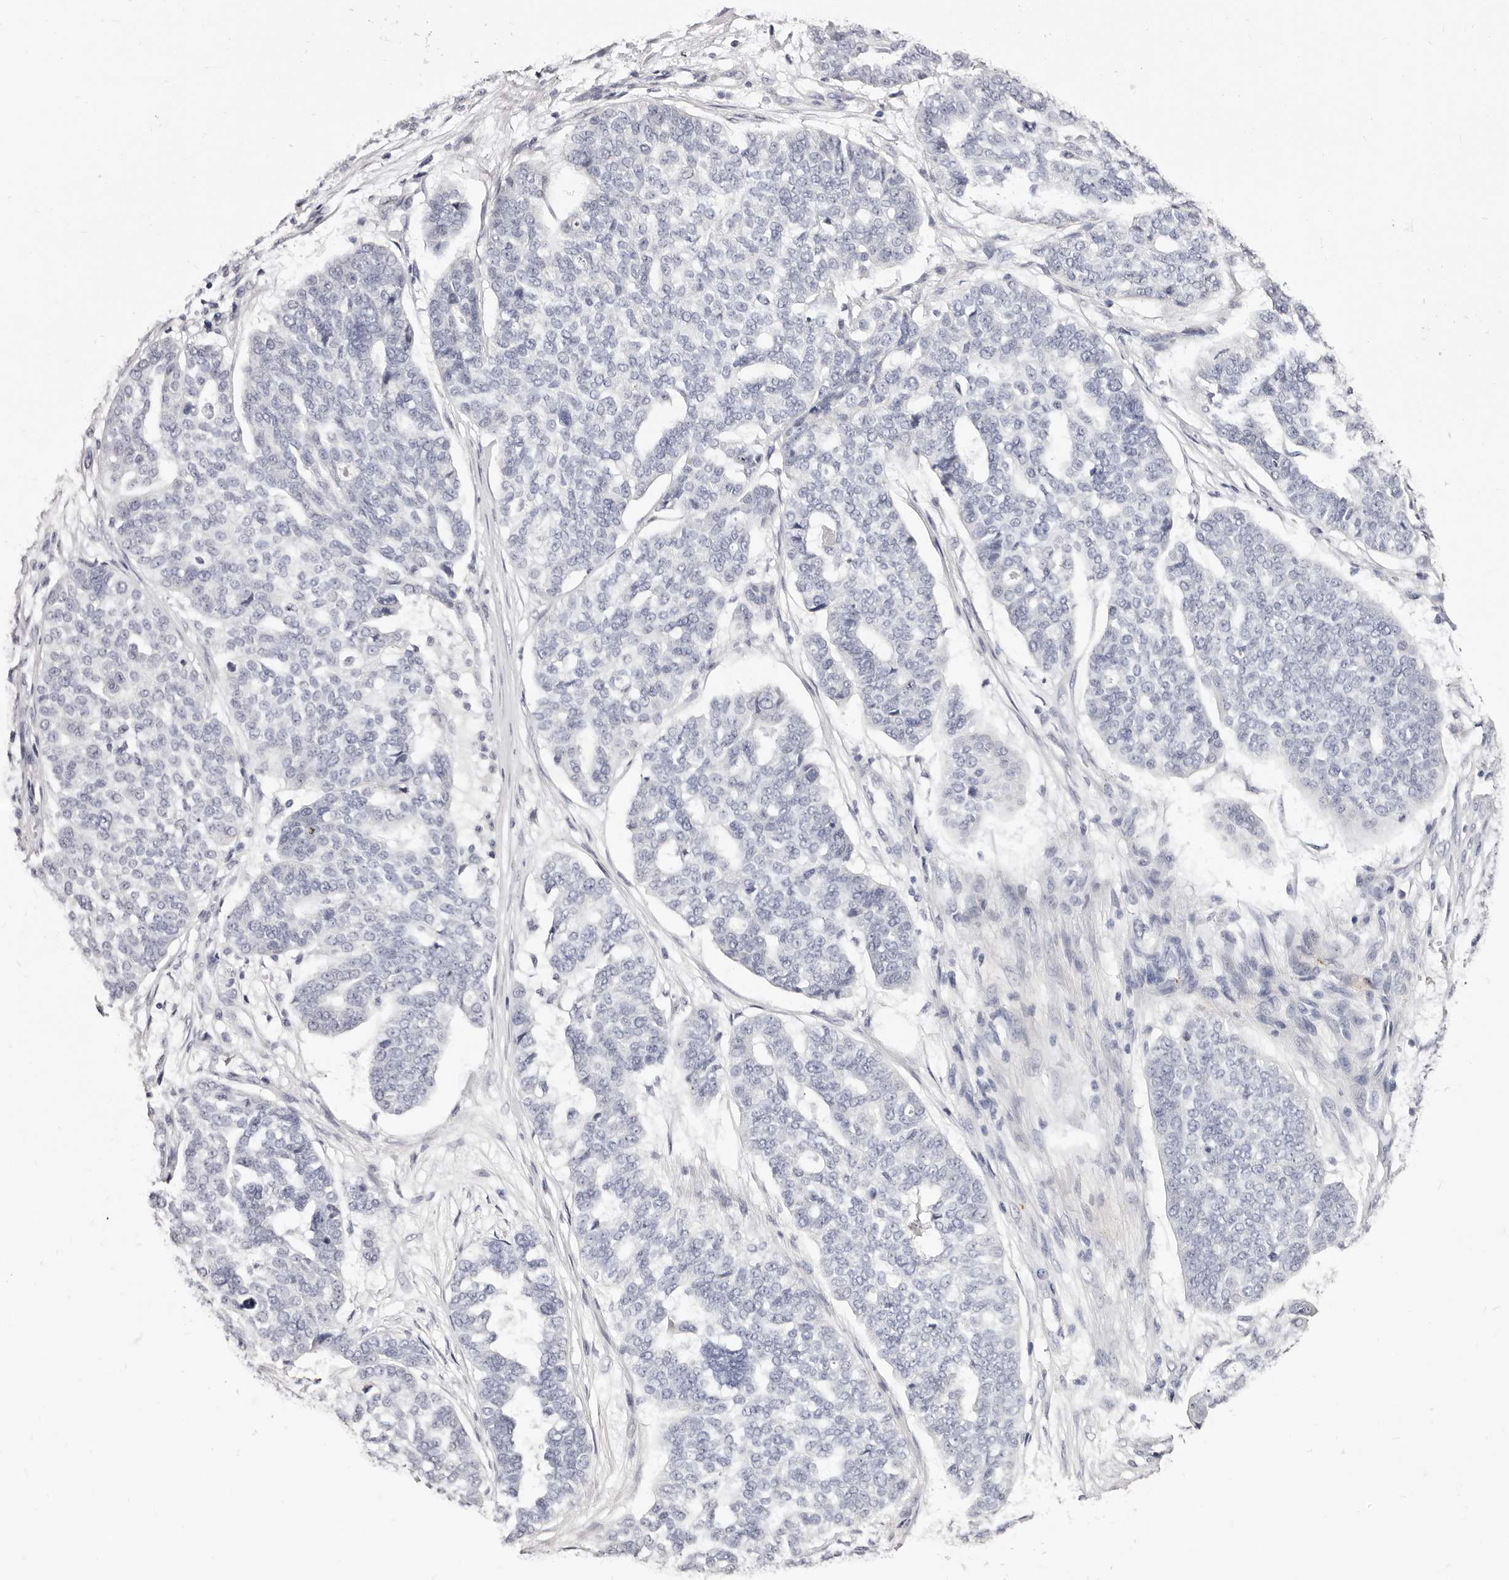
{"staining": {"intensity": "negative", "quantity": "none", "location": "none"}, "tissue": "ovarian cancer", "cell_type": "Tumor cells", "image_type": "cancer", "snomed": [{"axis": "morphology", "description": "Cystadenocarcinoma, serous, NOS"}, {"axis": "topography", "description": "Ovary"}], "caption": "A histopathology image of ovarian cancer stained for a protein shows no brown staining in tumor cells.", "gene": "PF4", "patient": {"sex": "female", "age": 59}}